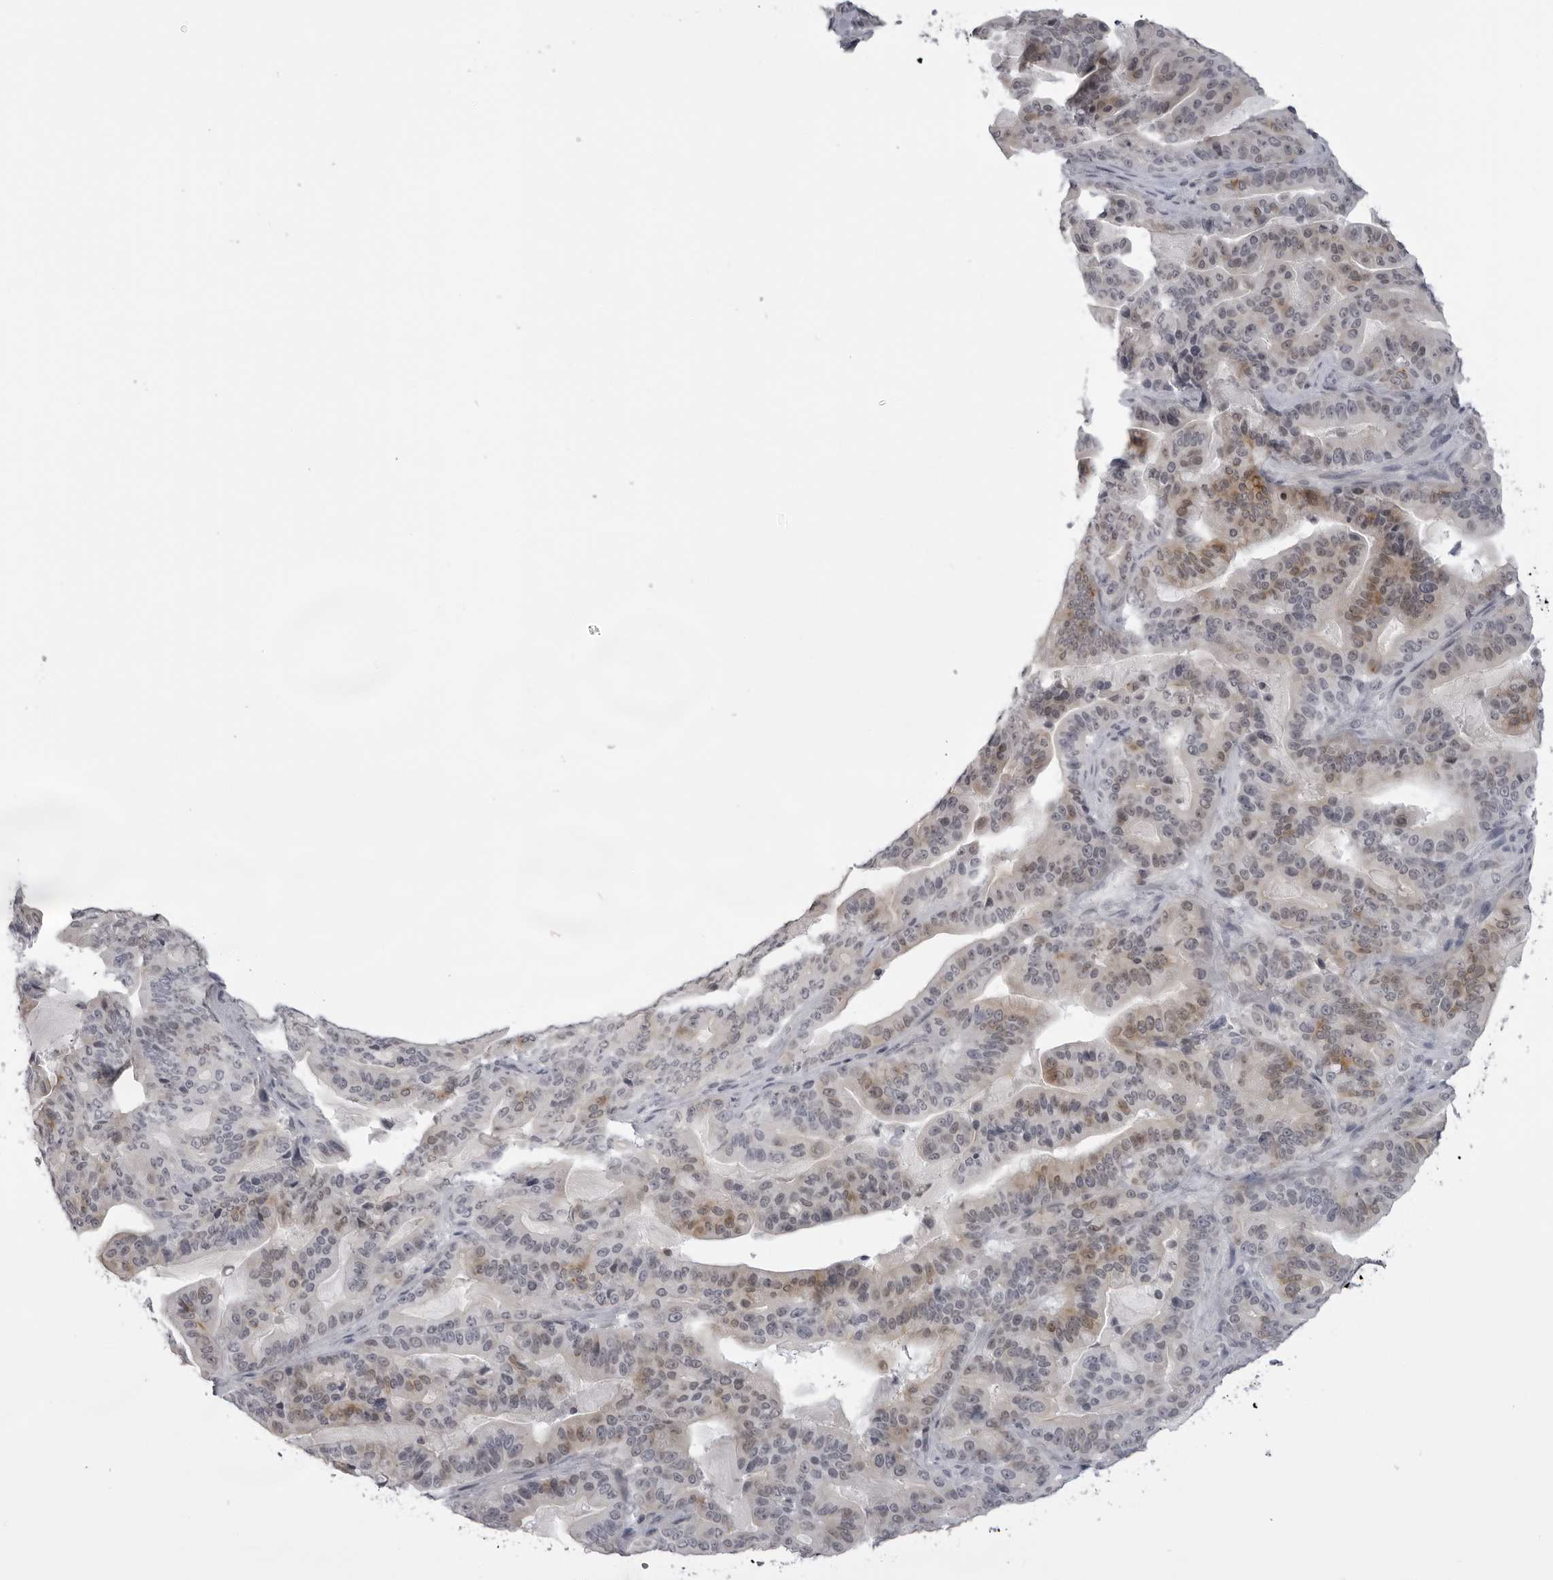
{"staining": {"intensity": "weak", "quantity": "<25%", "location": "cytoplasmic/membranous"}, "tissue": "pancreatic cancer", "cell_type": "Tumor cells", "image_type": "cancer", "snomed": [{"axis": "morphology", "description": "Adenocarcinoma, NOS"}, {"axis": "topography", "description": "Pancreas"}], "caption": "High magnification brightfield microscopy of pancreatic adenocarcinoma stained with DAB (3,3'-diaminobenzidine) (brown) and counterstained with hematoxylin (blue): tumor cells show no significant staining.", "gene": "DNALI1", "patient": {"sex": "male", "age": 63}}